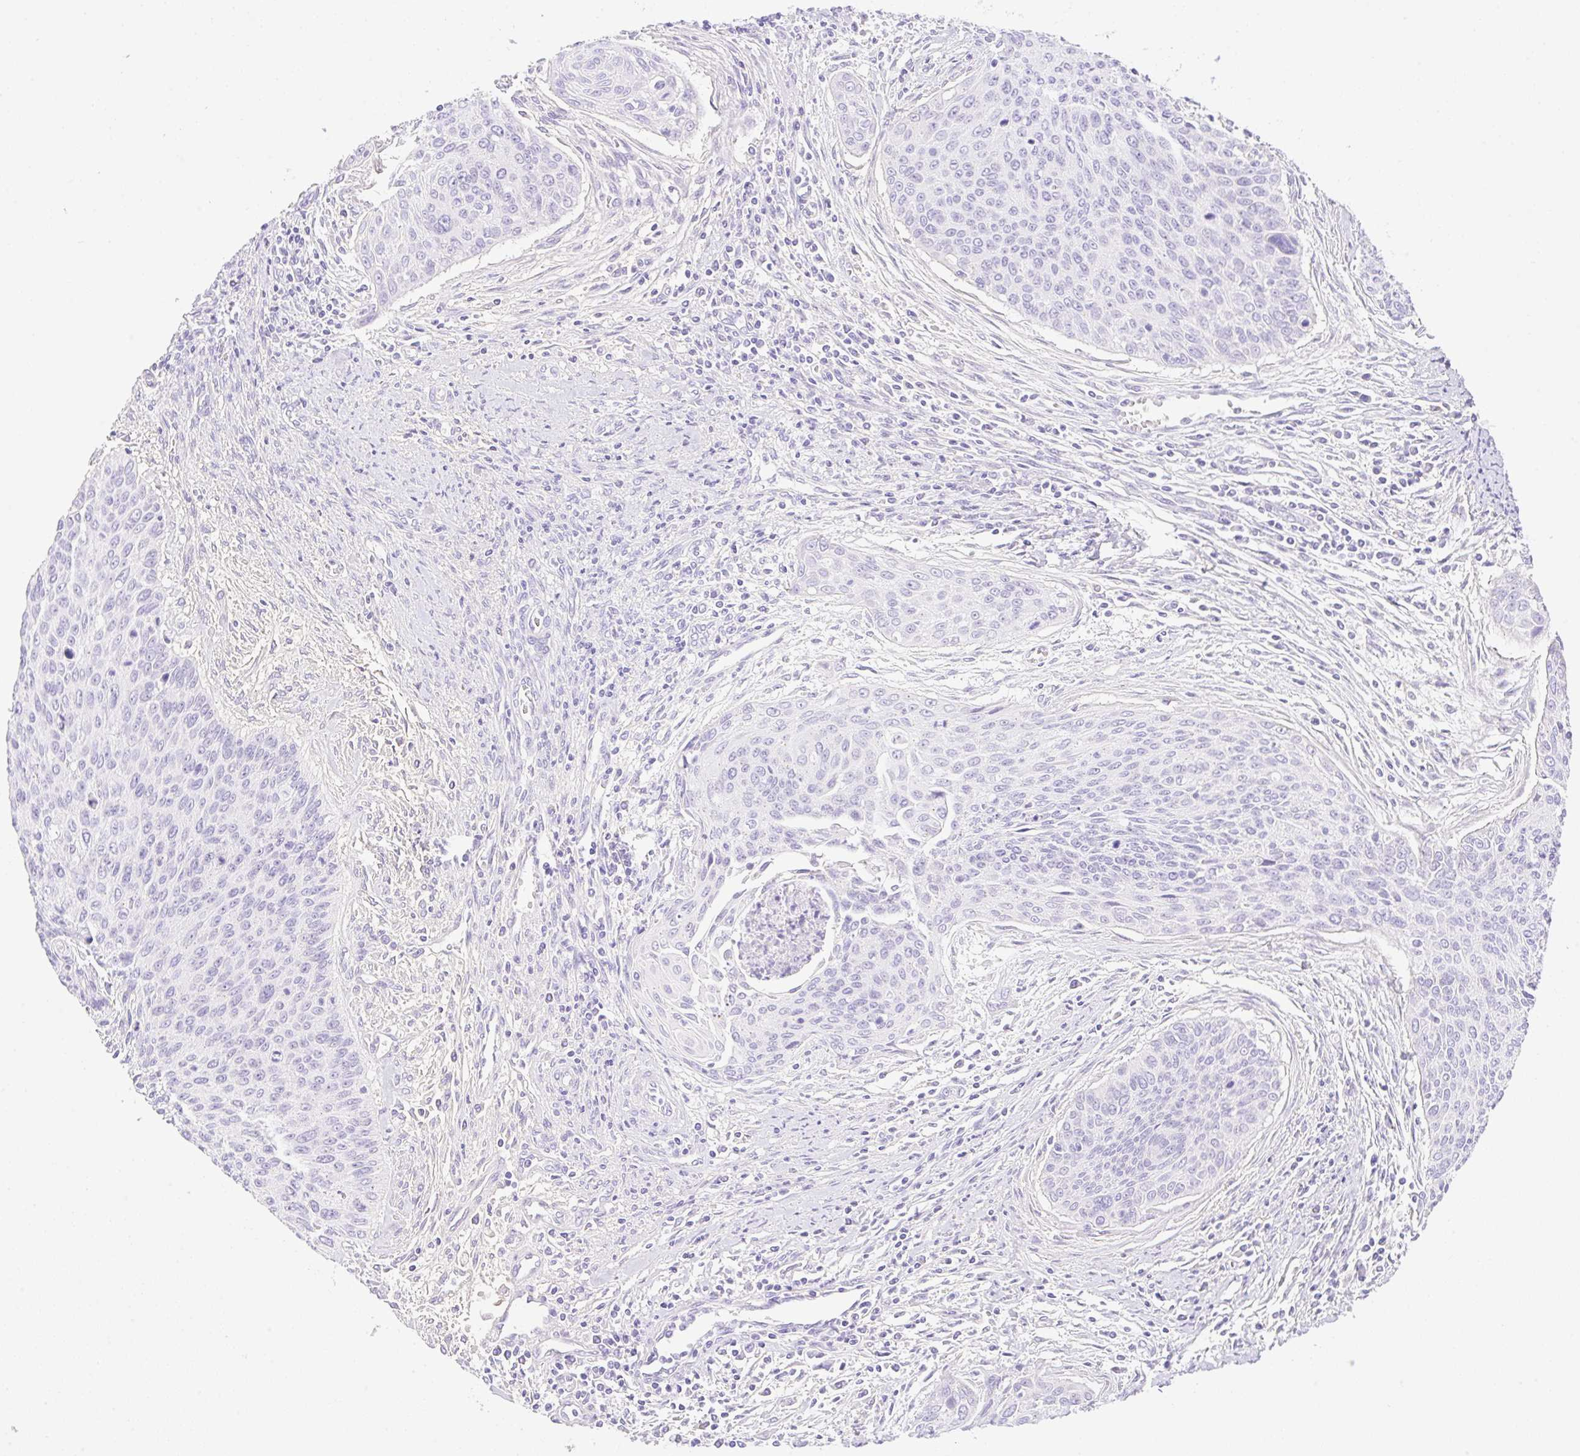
{"staining": {"intensity": "negative", "quantity": "none", "location": "none"}, "tissue": "cervical cancer", "cell_type": "Tumor cells", "image_type": "cancer", "snomed": [{"axis": "morphology", "description": "Squamous cell carcinoma, NOS"}, {"axis": "topography", "description": "Cervix"}], "caption": "Photomicrograph shows no protein positivity in tumor cells of cervical cancer tissue.", "gene": "CDX1", "patient": {"sex": "female", "age": 55}}